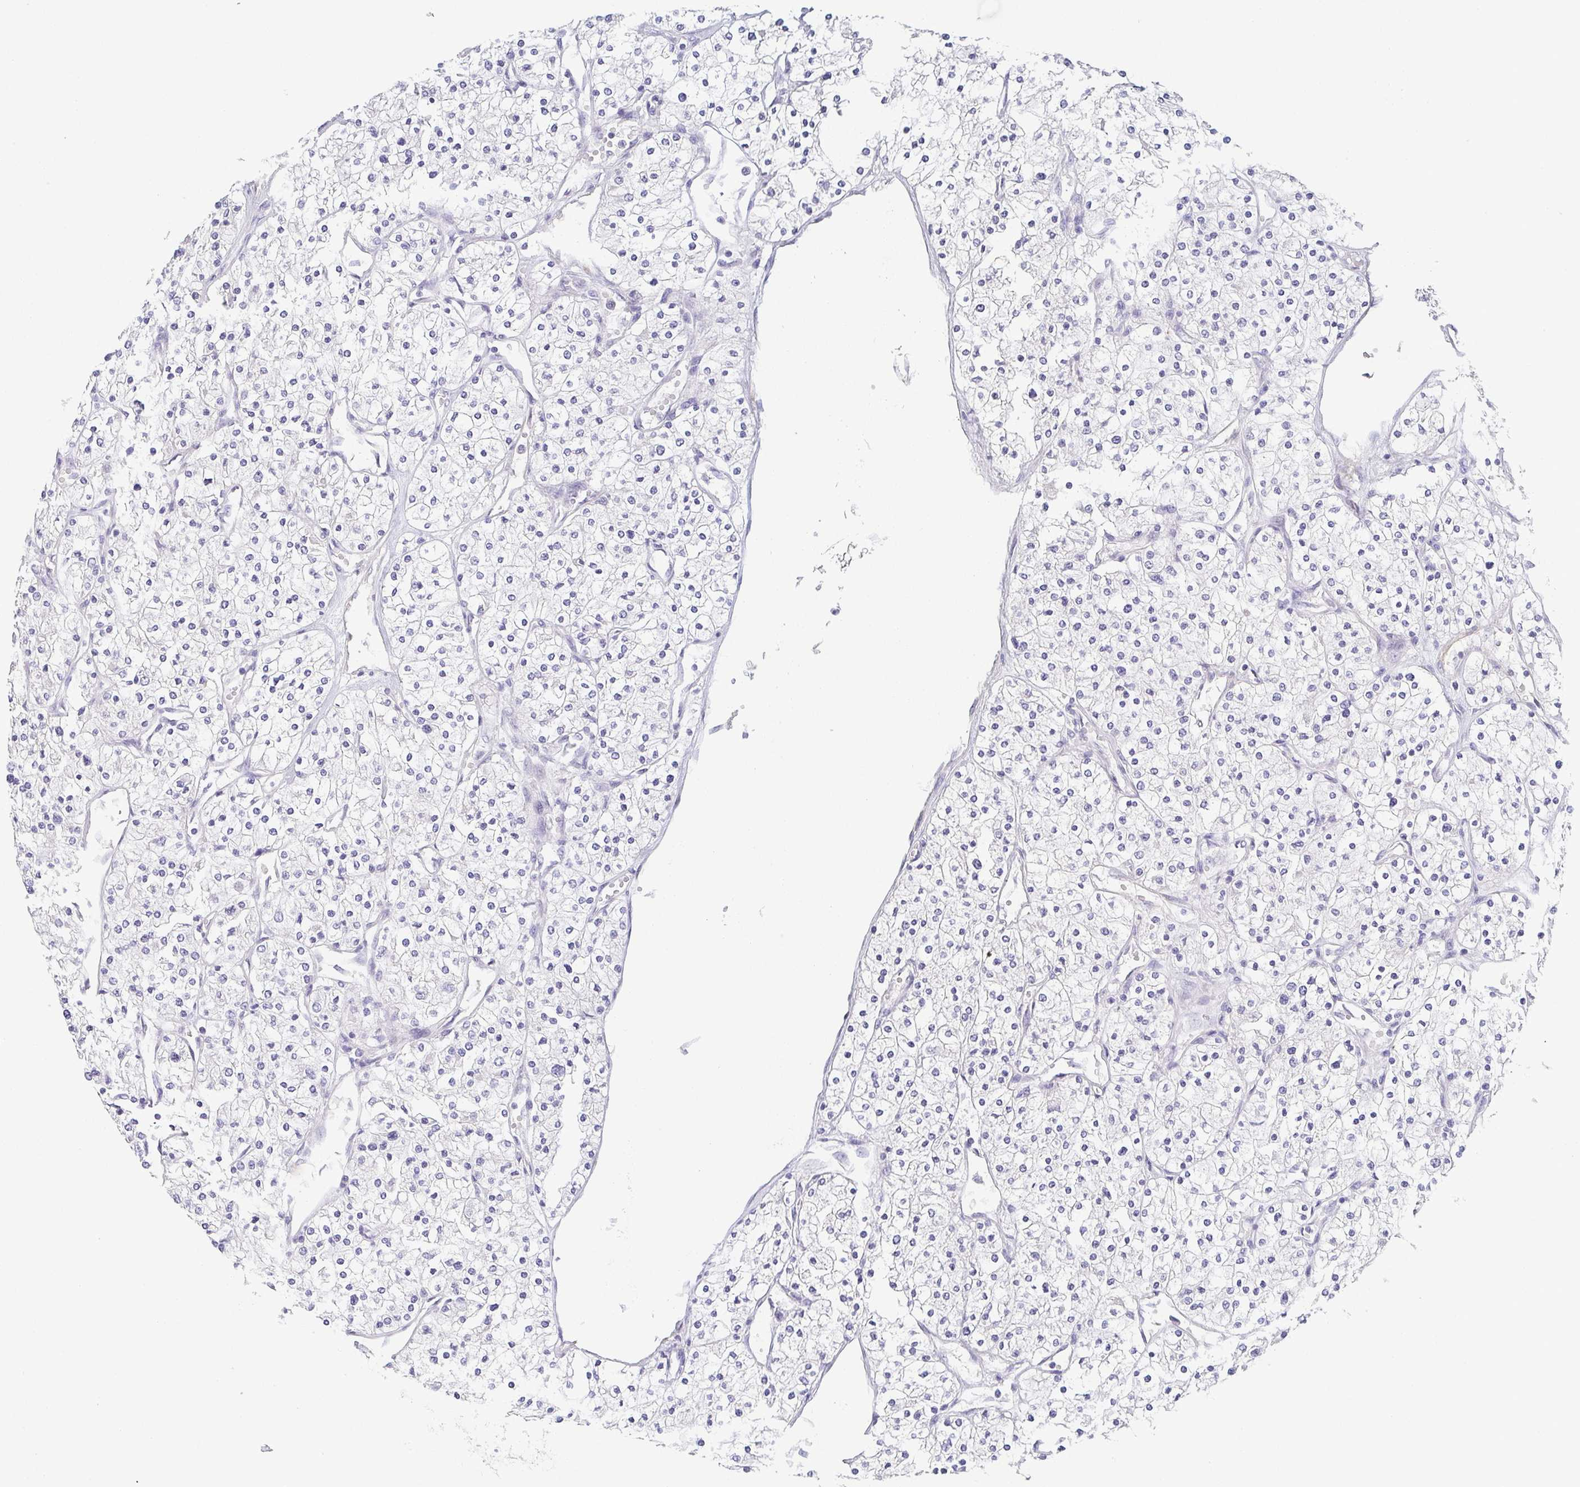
{"staining": {"intensity": "negative", "quantity": "none", "location": "none"}, "tissue": "renal cancer", "cell_type": "Tumor cells", "image_type": "cancer", "snomed": [{"axis": "morphology", "description": "Adenocarcinoma, NOS"}, {"axis": "topography", "description": "Kidney"}], "caption": "High magnification brightfield microscopy of renal adenocarcinoma stained with DAB (3,3'-diaminobenzidine) (brown) and counterstained with hematoxylin (blue): tumor cells show no significant staining.", "gene": "RNASE7", "patient": {"sex": "male", "age": 80}}